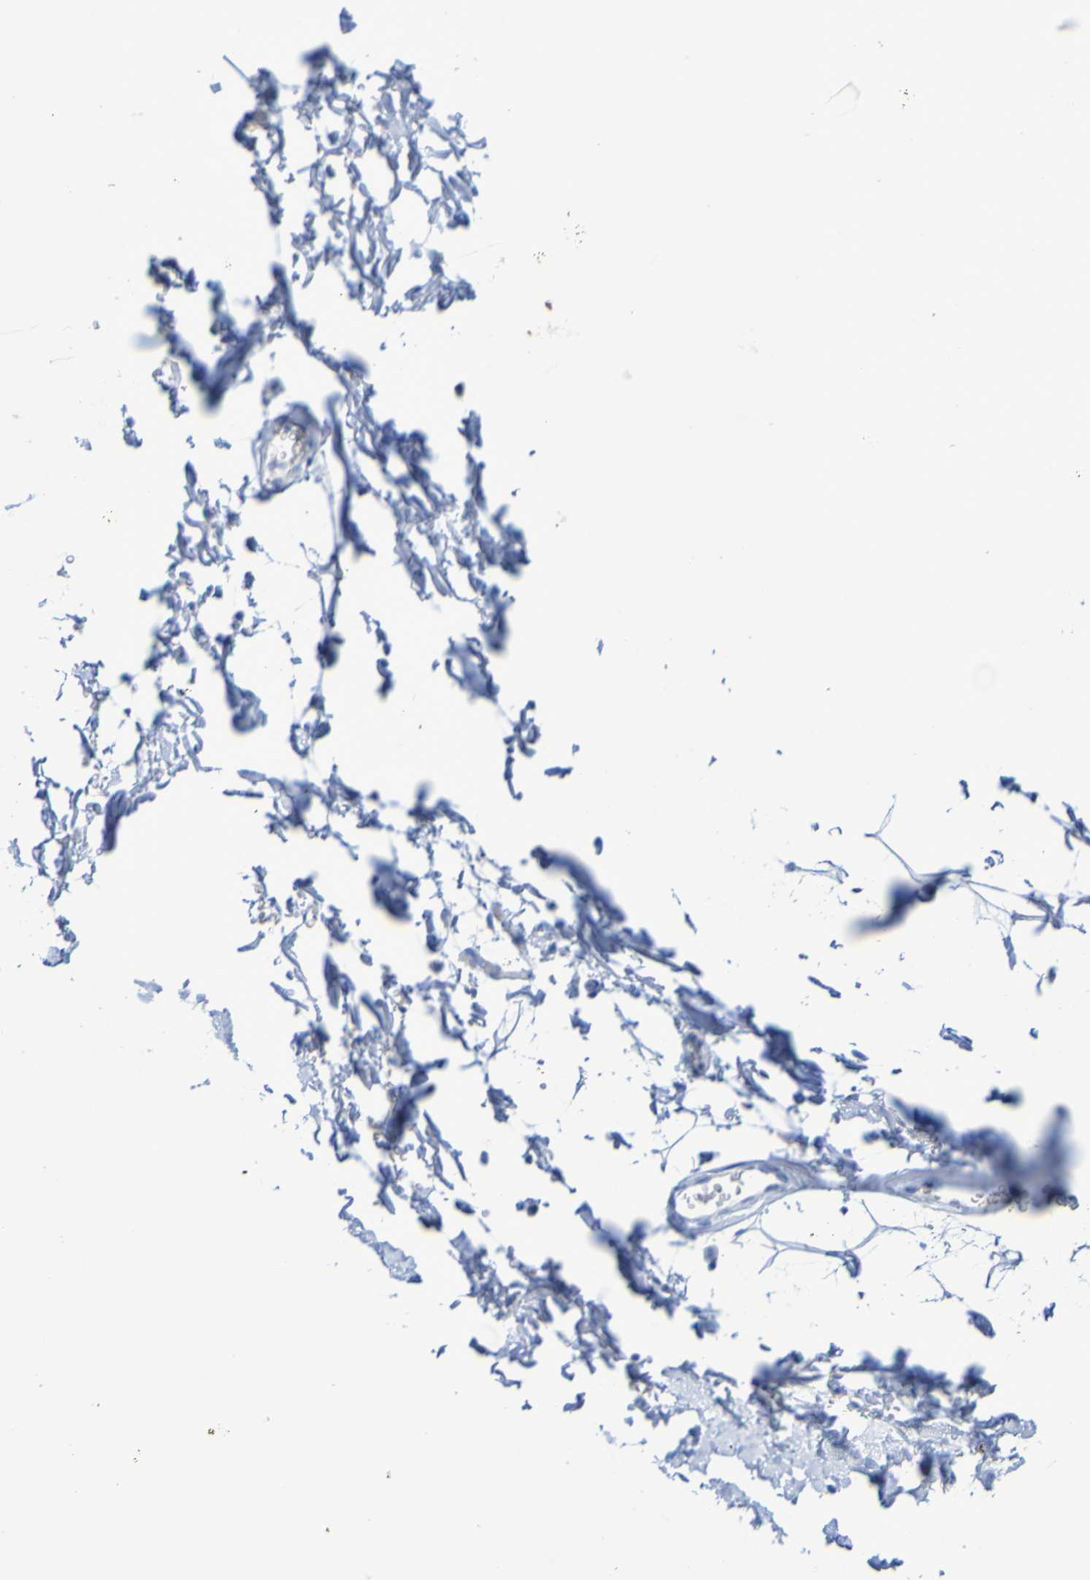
{"staining": {"intensity": "negative", "quantity": "none", "location": "none"}, "tissue": "adipose tissue", "cell_type": "Adipocytes", "image_type": "normal", "snomed": [{"axis": "morphology", "description": "Normal tissue, NOS"}, {"axis": "topography", "description": "Soft tissue"}], "caption": "A high-resolution histopathology image shows IHC staining of unremarkable adipose tissue, which exhibits no significant expression in adipocytes. The staining is performed using DAB brown chromogen with nuclei counter-stained in using hematoxylin.", "gene": "ACMSD", "patient": {"sex": "male", "age": 72}}